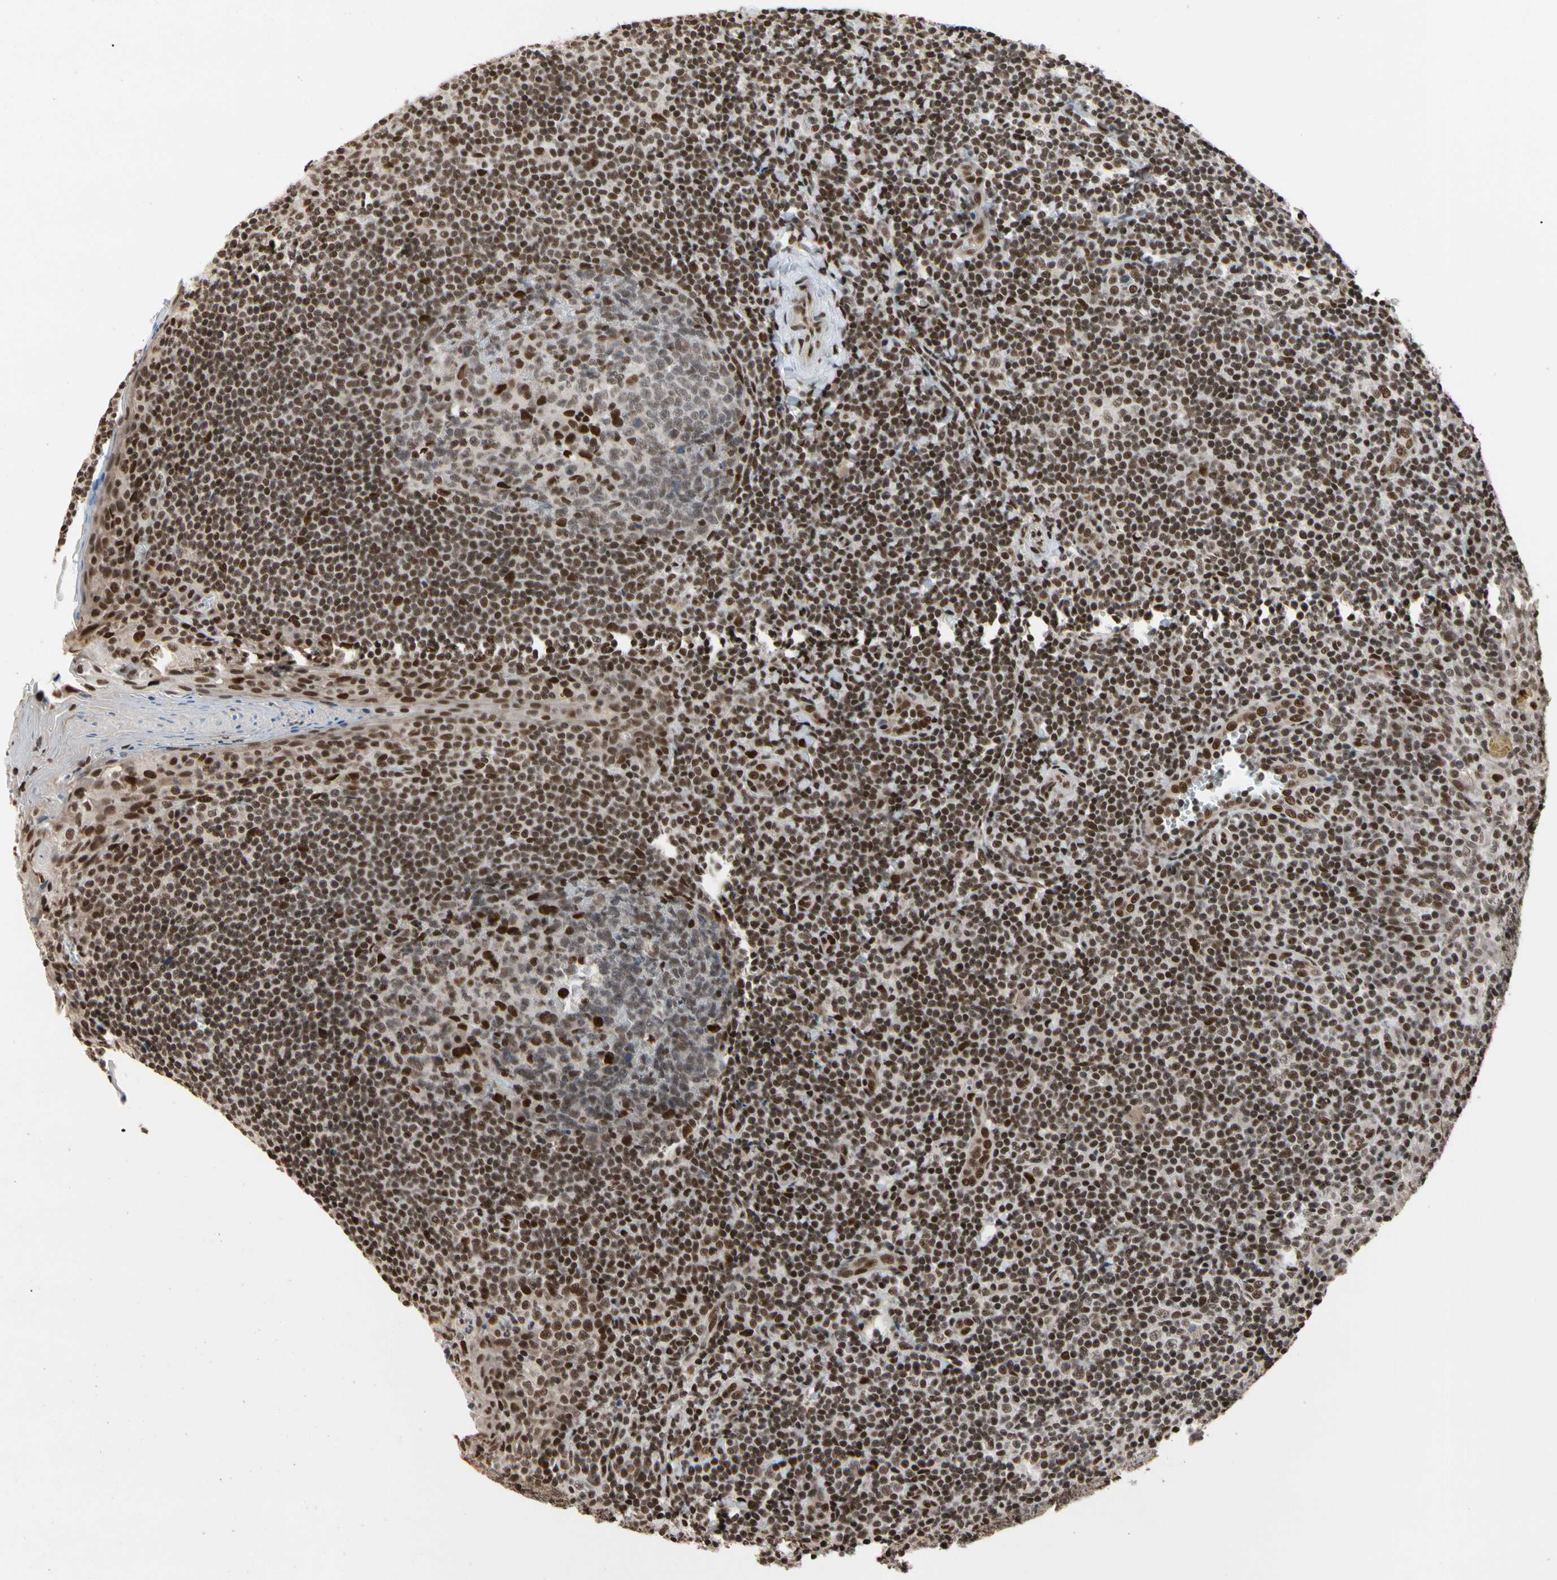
{"staining": {"intensity": "strong", "quantity": "<25%", "location": "nuclear"}, "tissue": "tonsil", "cell_type": "Germinal center cells", "image_type": "normal", "snomed": [{"axis": "morphology", "description": "Normal tissue, NOS"}, {"axis": "topography", "description": "Tonsil"}], "caption": "A high-resolution image shows IHC staining of benign tonsil, which displays strong nuclear expression in about <25% of germinal center cells.", "gene": "FAM98B", "patient": {"sex": "male", "age": 31}}